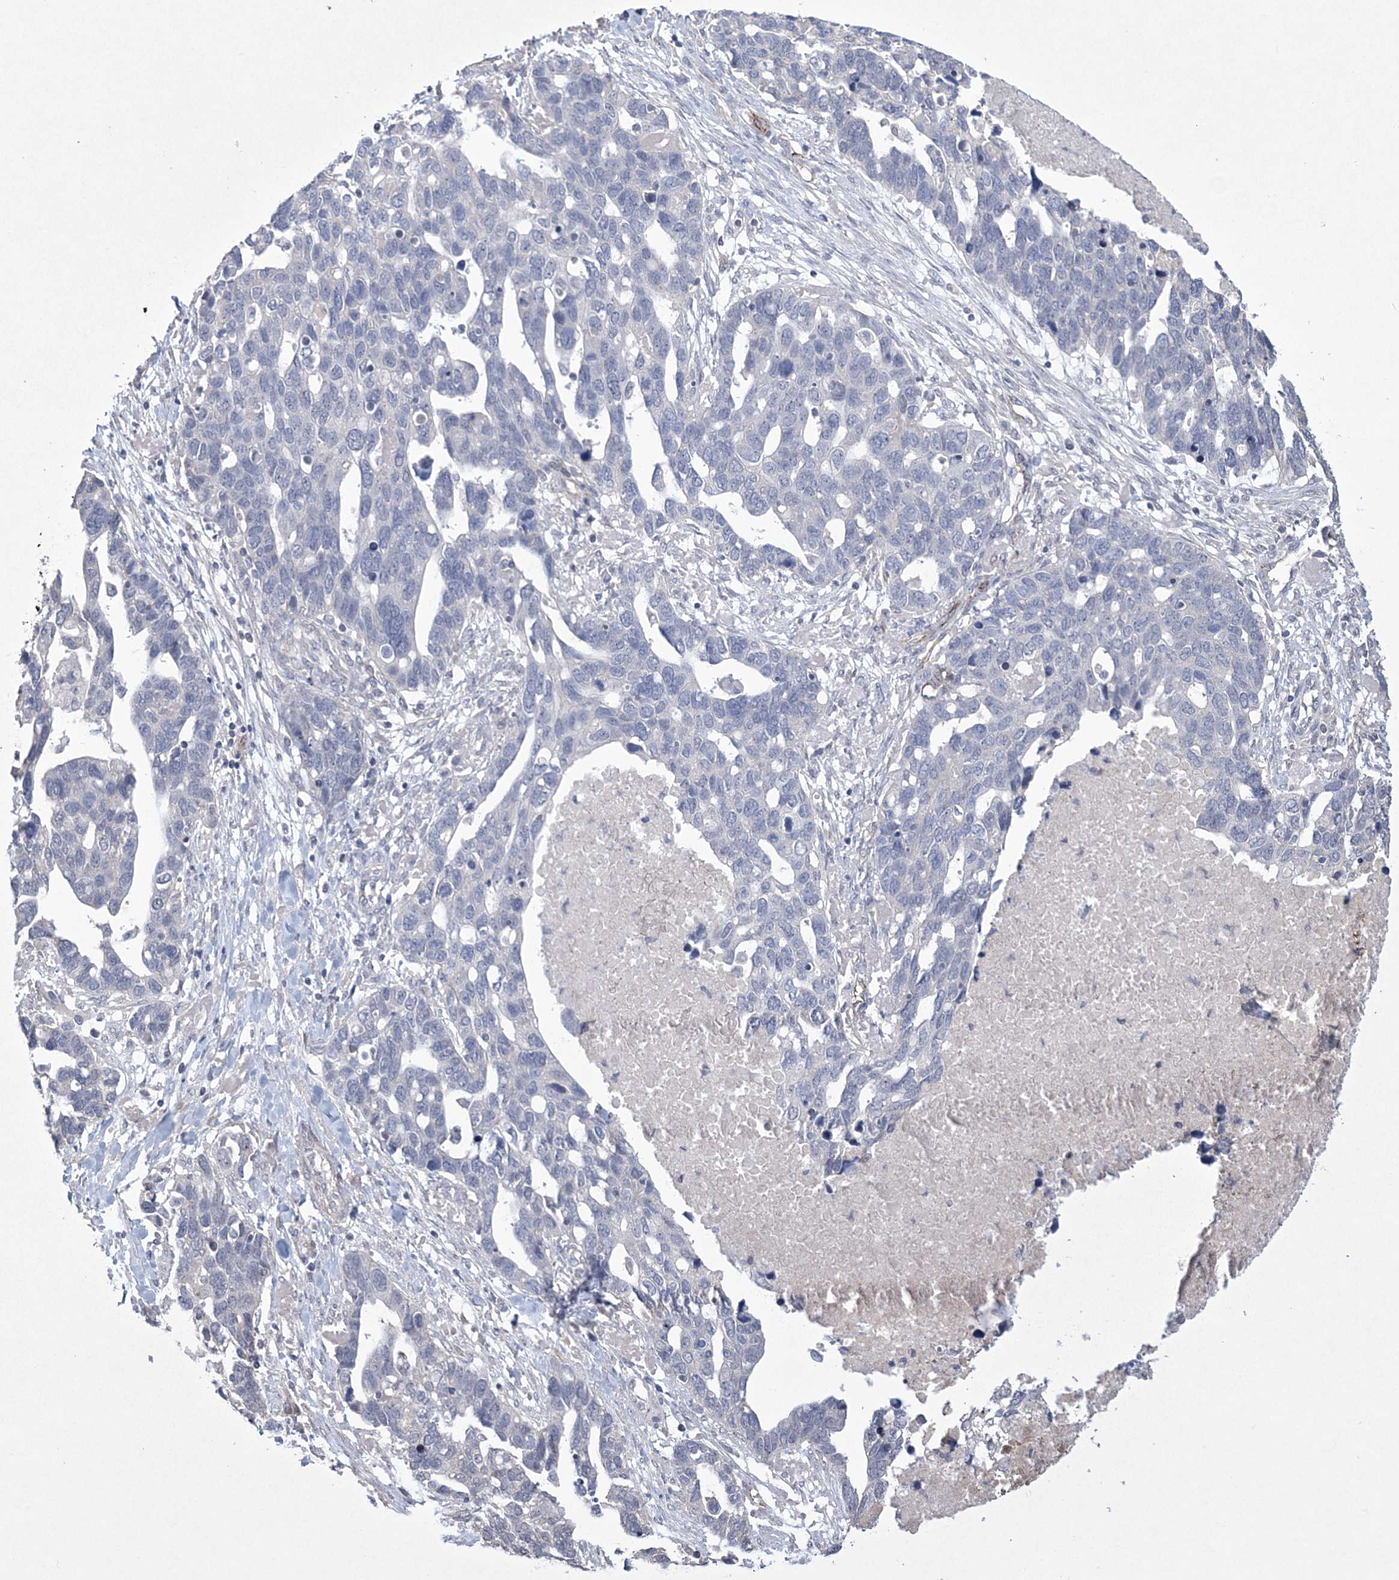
{"staining": {"intensity": "negative", "quantity": "none", "location": "none"}, "tissue": "ovarian cancer", "cell_type": "Tumor cells", "image_type": "cancer", "snomed": [{"axis": "morphology", "description": "Cystadenocarcinoma, serous, NOS"}, {"axis": "topography", "description": "Ovary"}], "caption": "The micrograph displays no significant staining in tumor cells of ovarian cancer.", "gene": "DPCD", "patient": {"sex": "female", "age": 54}}